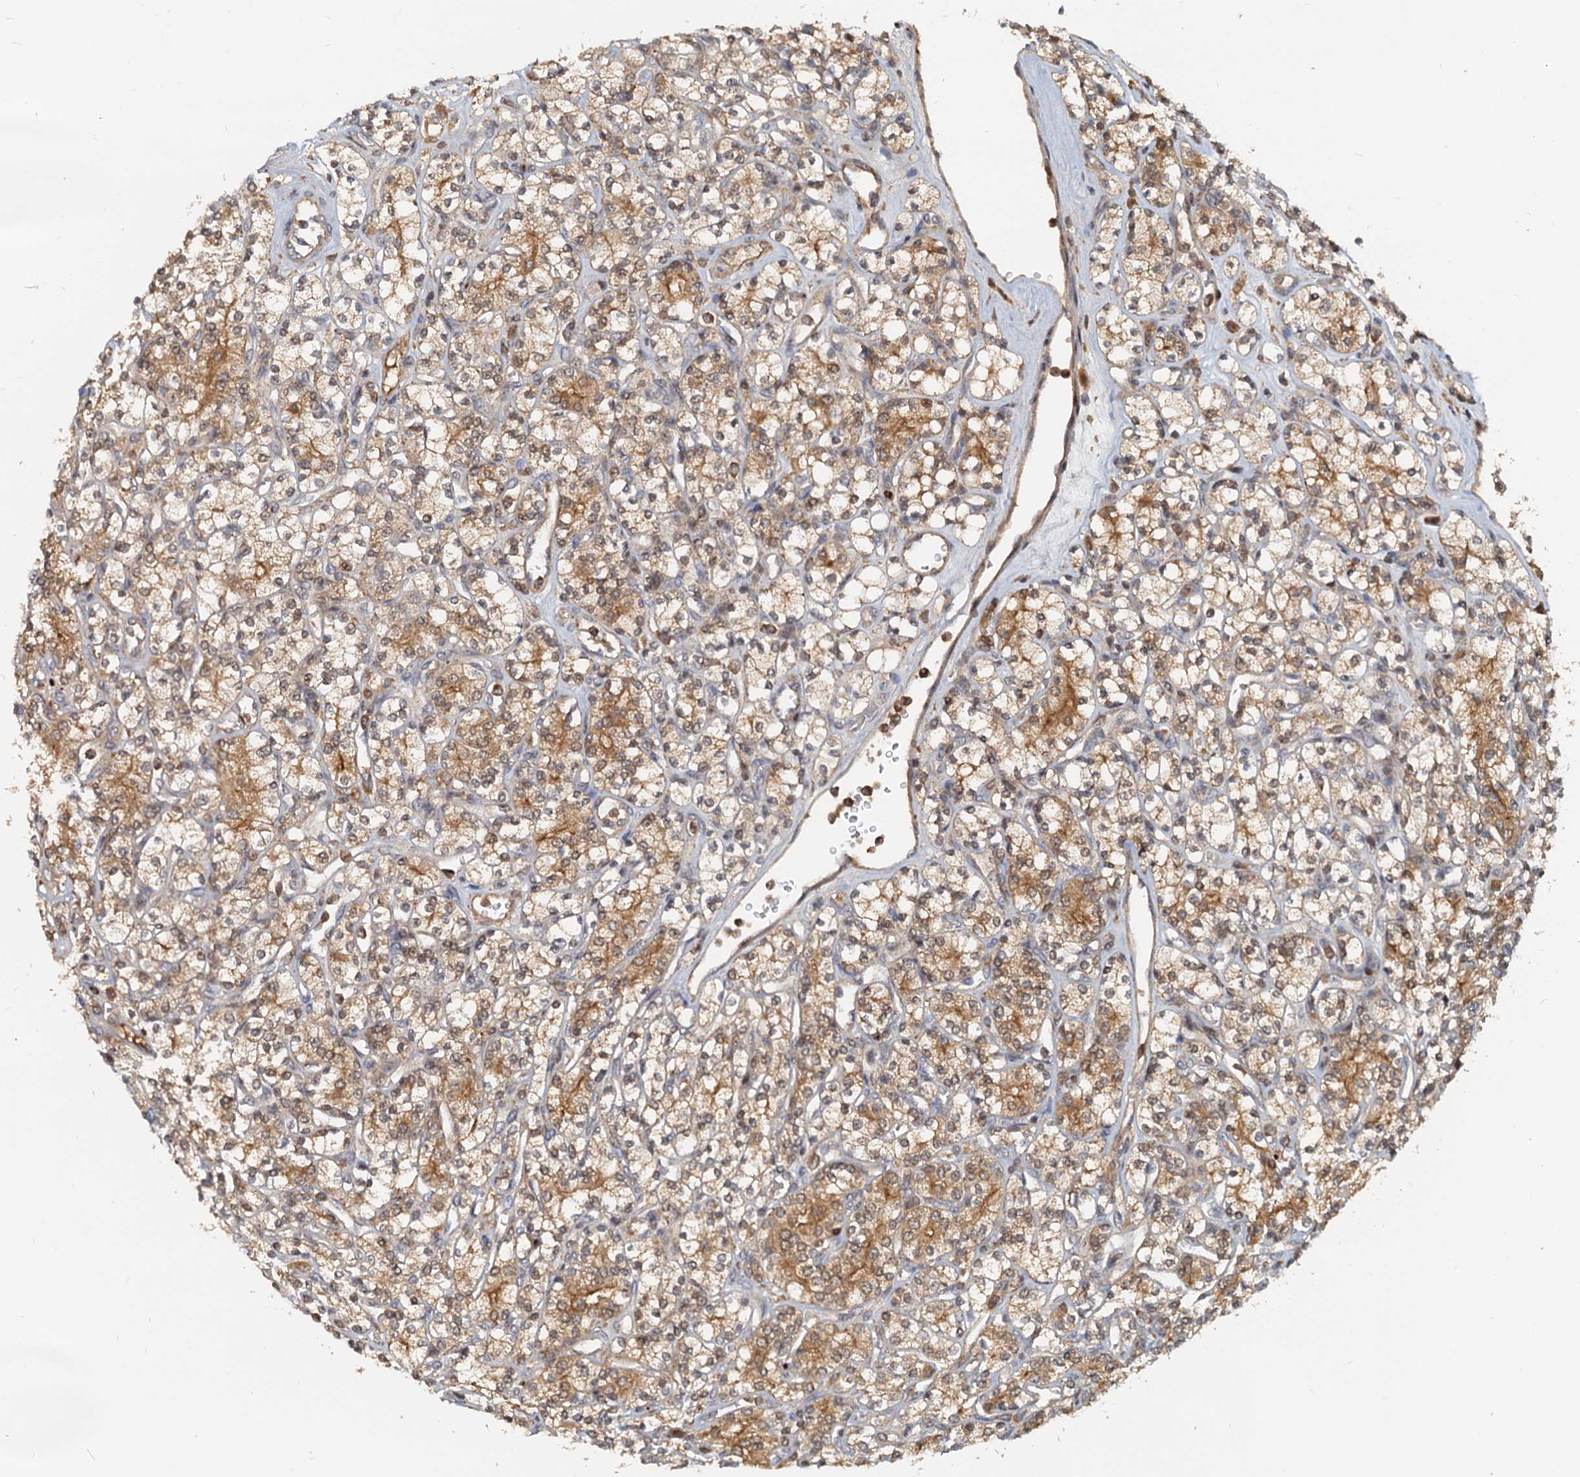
{"staining": {"intensity": "moderate", "quantity": ">75%", "location": "cytoplasmic/membranous"}, "tissue": "renal cancer", "cell_type": "Tumor cells", "image_type": "cancer", "snomed": [{"axis": "morphology", "description": "Adenocarcinoma, NOS"}, {"axis": "topography", "description": "Kidney"}], "caption": "An immunohistochemistry image of tumor tissue is shown. Protein staining in brown highlights moderate cytoplasmic/membranous positivity in adenocarcinoma (renal) within tumor cells.", "gene": "TOLLIP", "patient": {"sex": "male", "age": 77}}